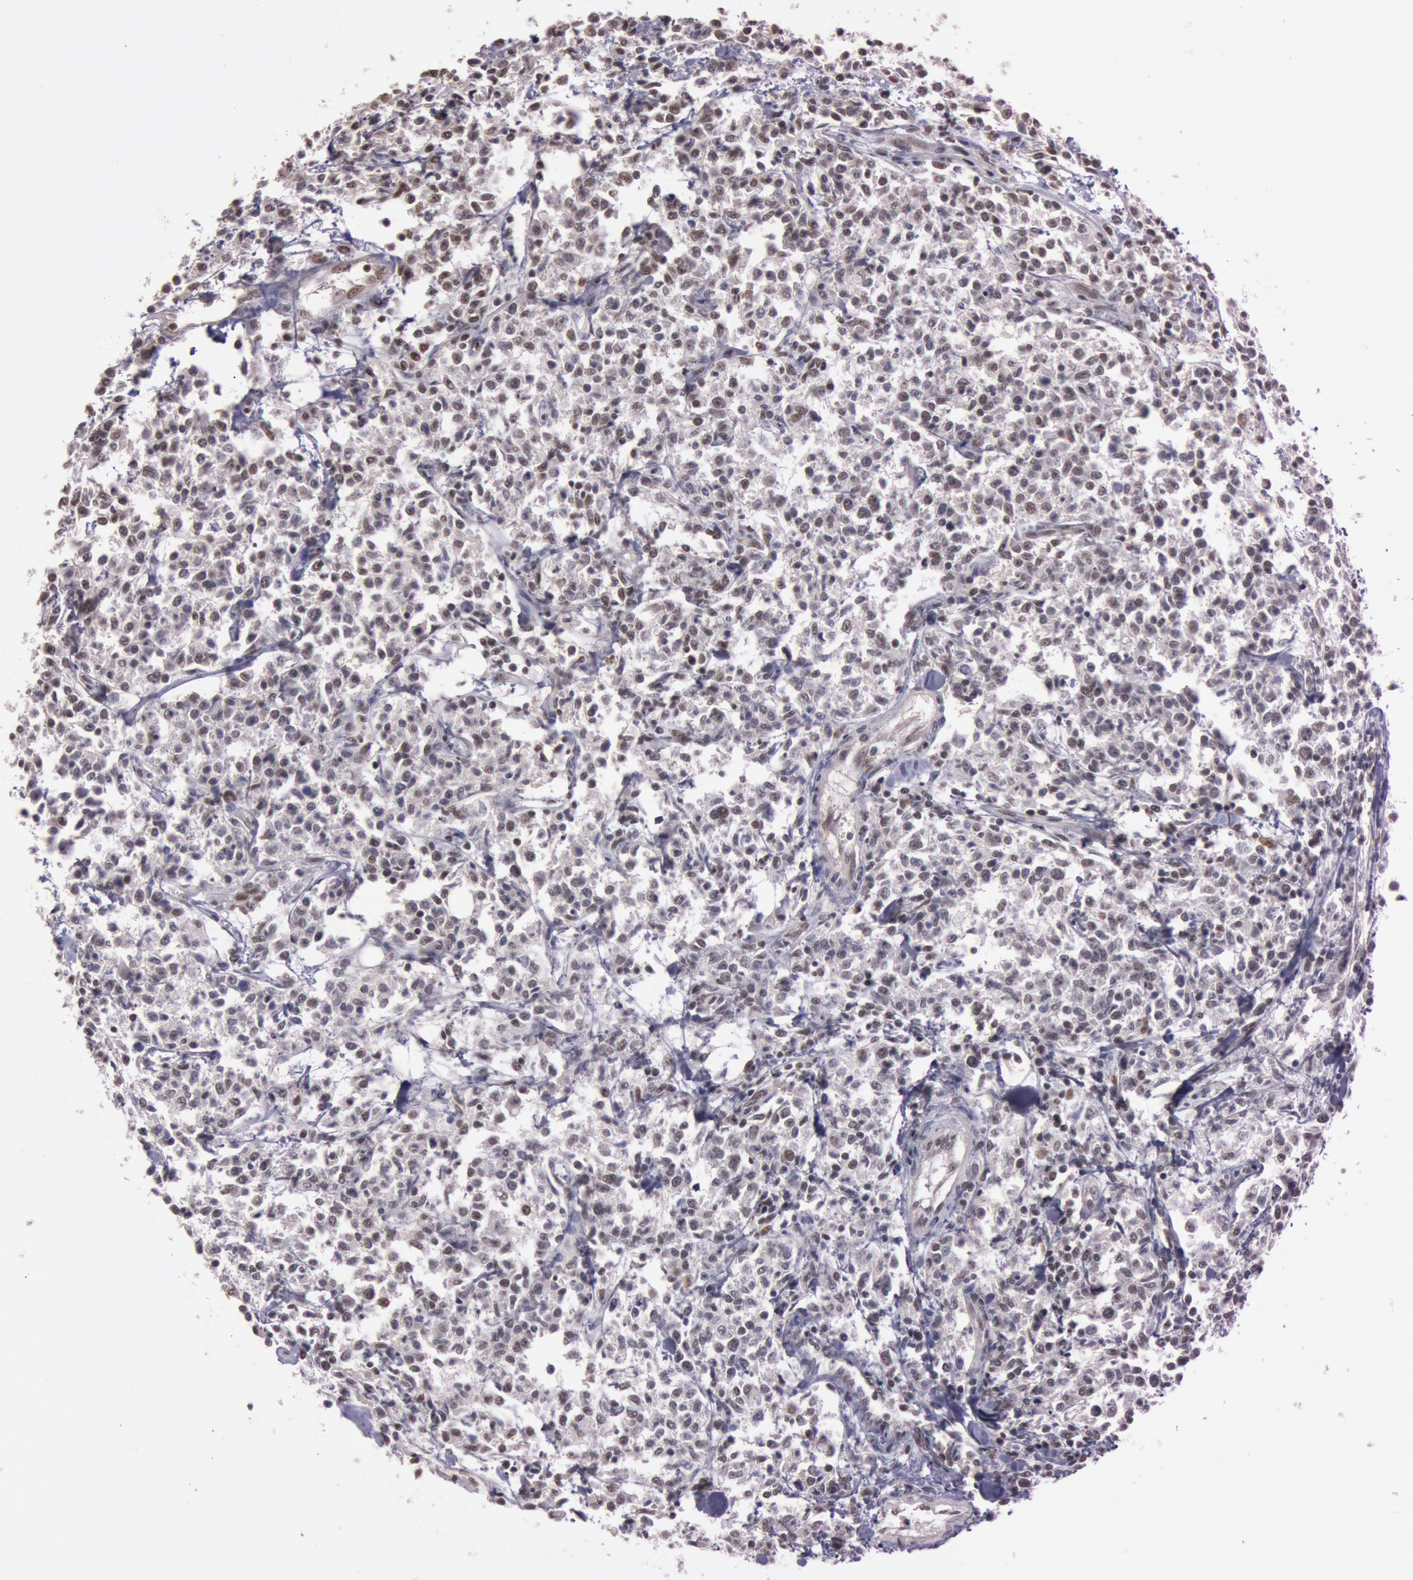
{"staining": {"intensity": "weak", "quantity": "<25%", "location": "nuclear"}, "tissue": "lymphoma", "cell_type": "Tumor cells", "image_type": "cancer", "snomed": [{"axis": "morphology", "description": "Malignant lymphoma, non-Hodgkin's type, Low grade"}, {"axis": "topography", "description": "Small intestine"}], "caption": "DAB immunohistochemical staining of human low-grade malignant lymphoma, non-Hodgkin's type exhibits no significant positivity in tumor cells.", "gene": "TASL", "patient": {"sex": "female", "age": 59}}